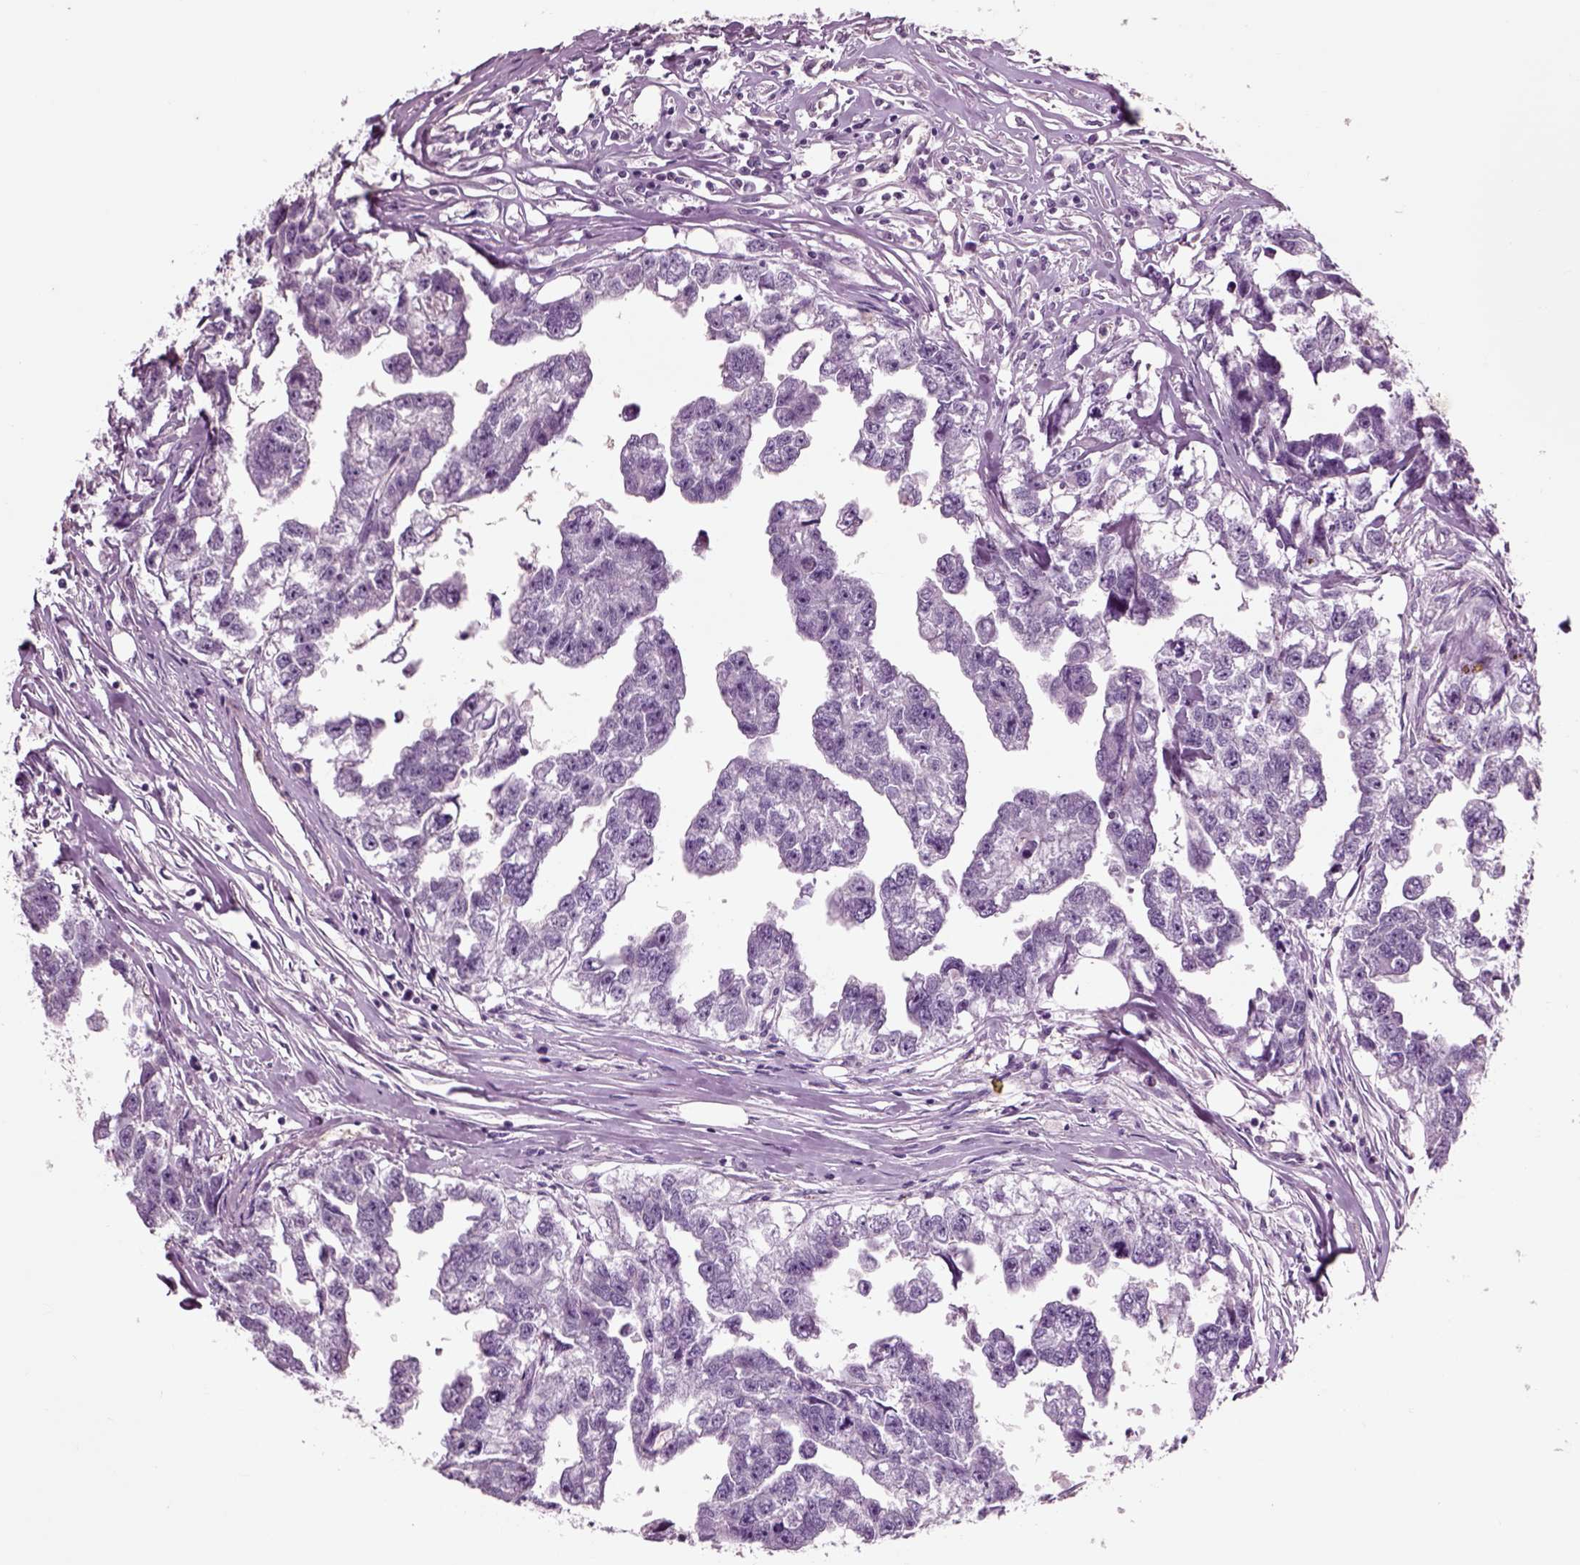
{"staining": {"intensity": "negative", "quantity": "none", "location": "none"}, "tissue": "testis cancer", "cell_type": "Tumor cells", "image_type": "cancer", "snomed": [{"axis": "morphology", "description": "Carcinoma, Embryonal, NOS"}, {"axis": "morphology", "description": "Teratoma, malignant, NOS"}, {"axis": "topography", "description": "Testis"}], "caption": "Testis teratoma (malignant) was stained to show a protein in brown. There is no significant staining in tumor cells.", "gene": "CHGB", "patient": {"sex": "male", "age": 44}}